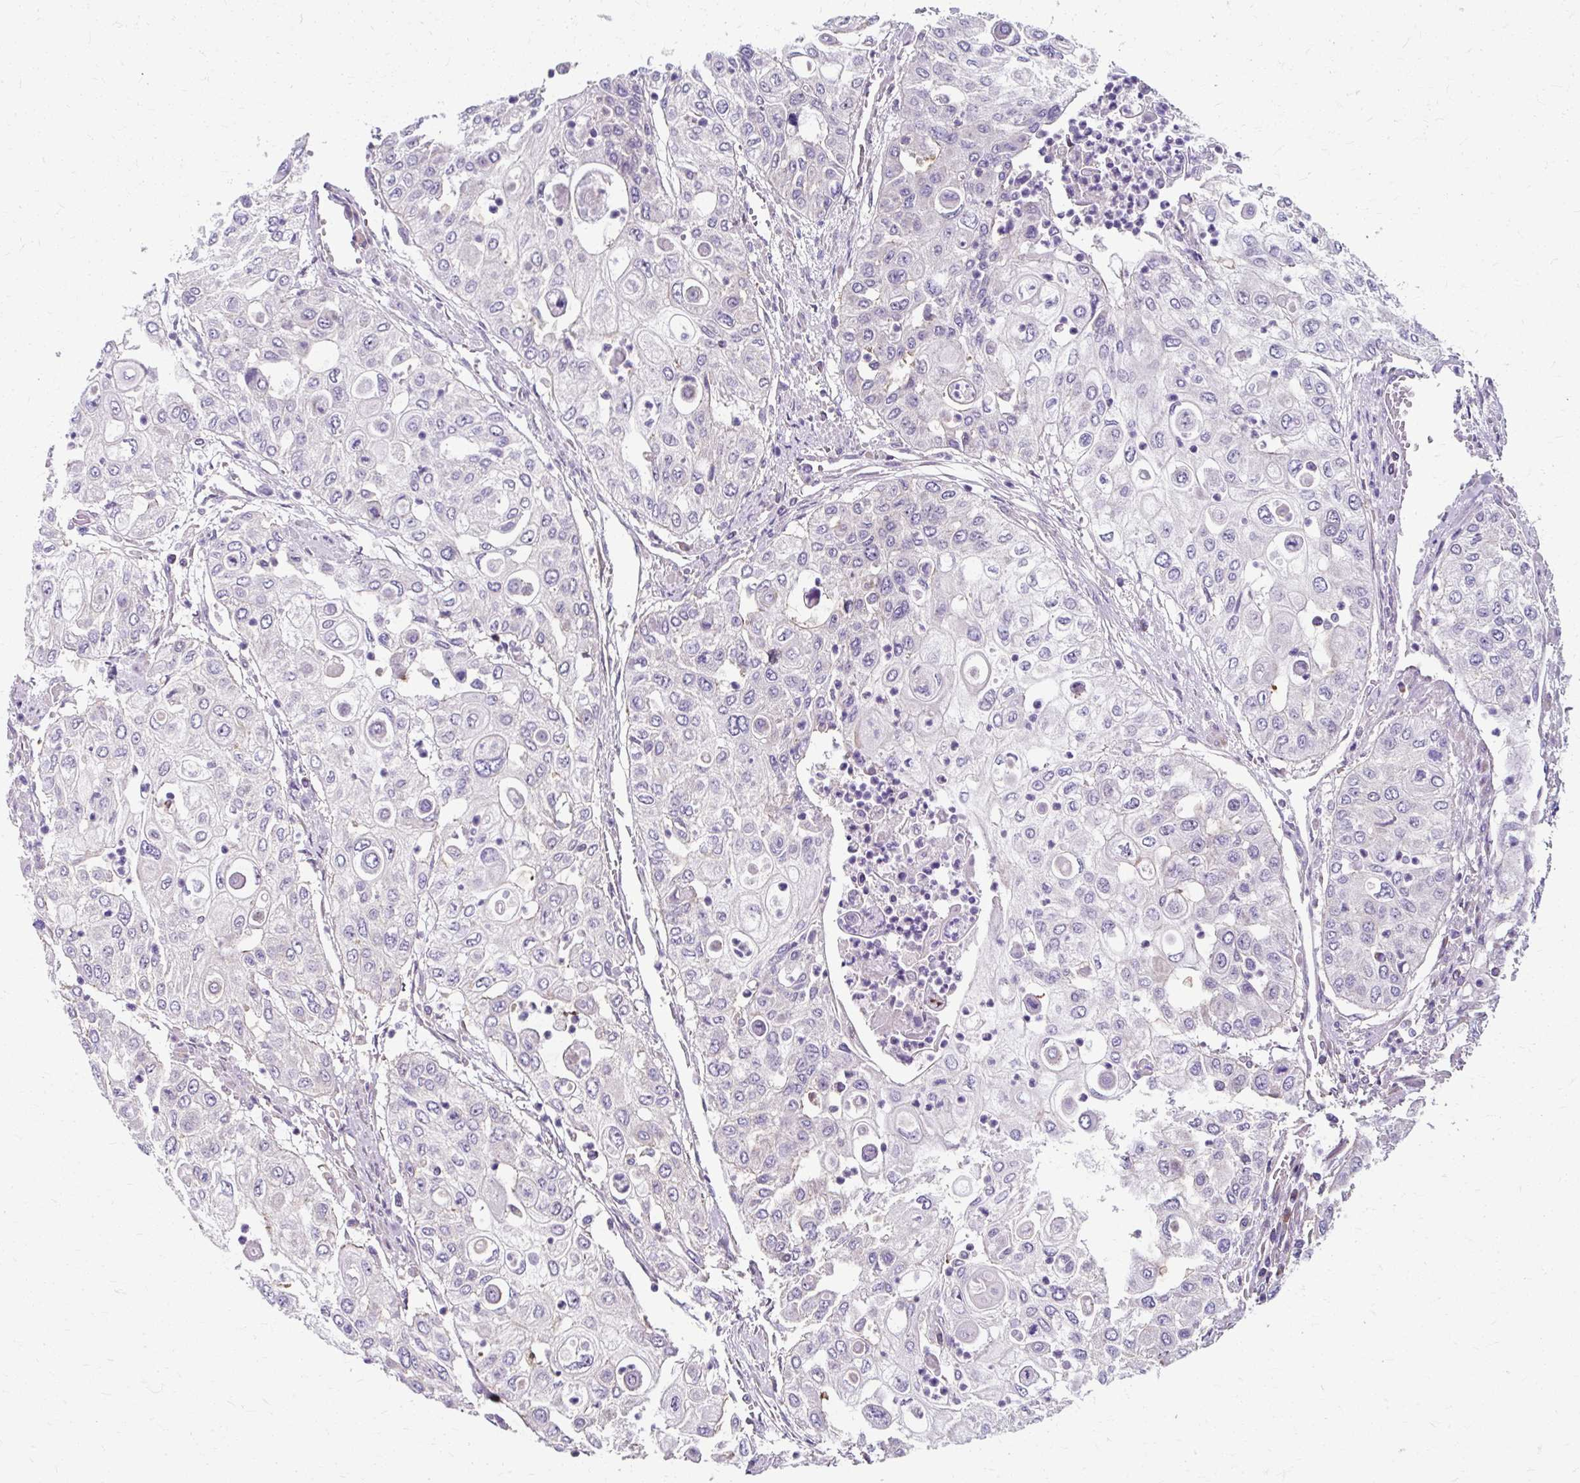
{"staining": {"intensity": "weak", "quantity": "<25%", "location": "nuclear"}, "tissue": "urothelial cancer", "cell_type": "Tumor cells", "image_type": "cancer", "snomed": [{"axis": "morphology", "description": "Urothelial carcinoma, High grade"}, {"axis": "topography", "description": "Urinary bladder"}], "caption": "Tumor cells are negative for brown protein staining in urothelial cancer.", "gene": "ZNF555", "patient": {"sex": "female", "age": 79}}